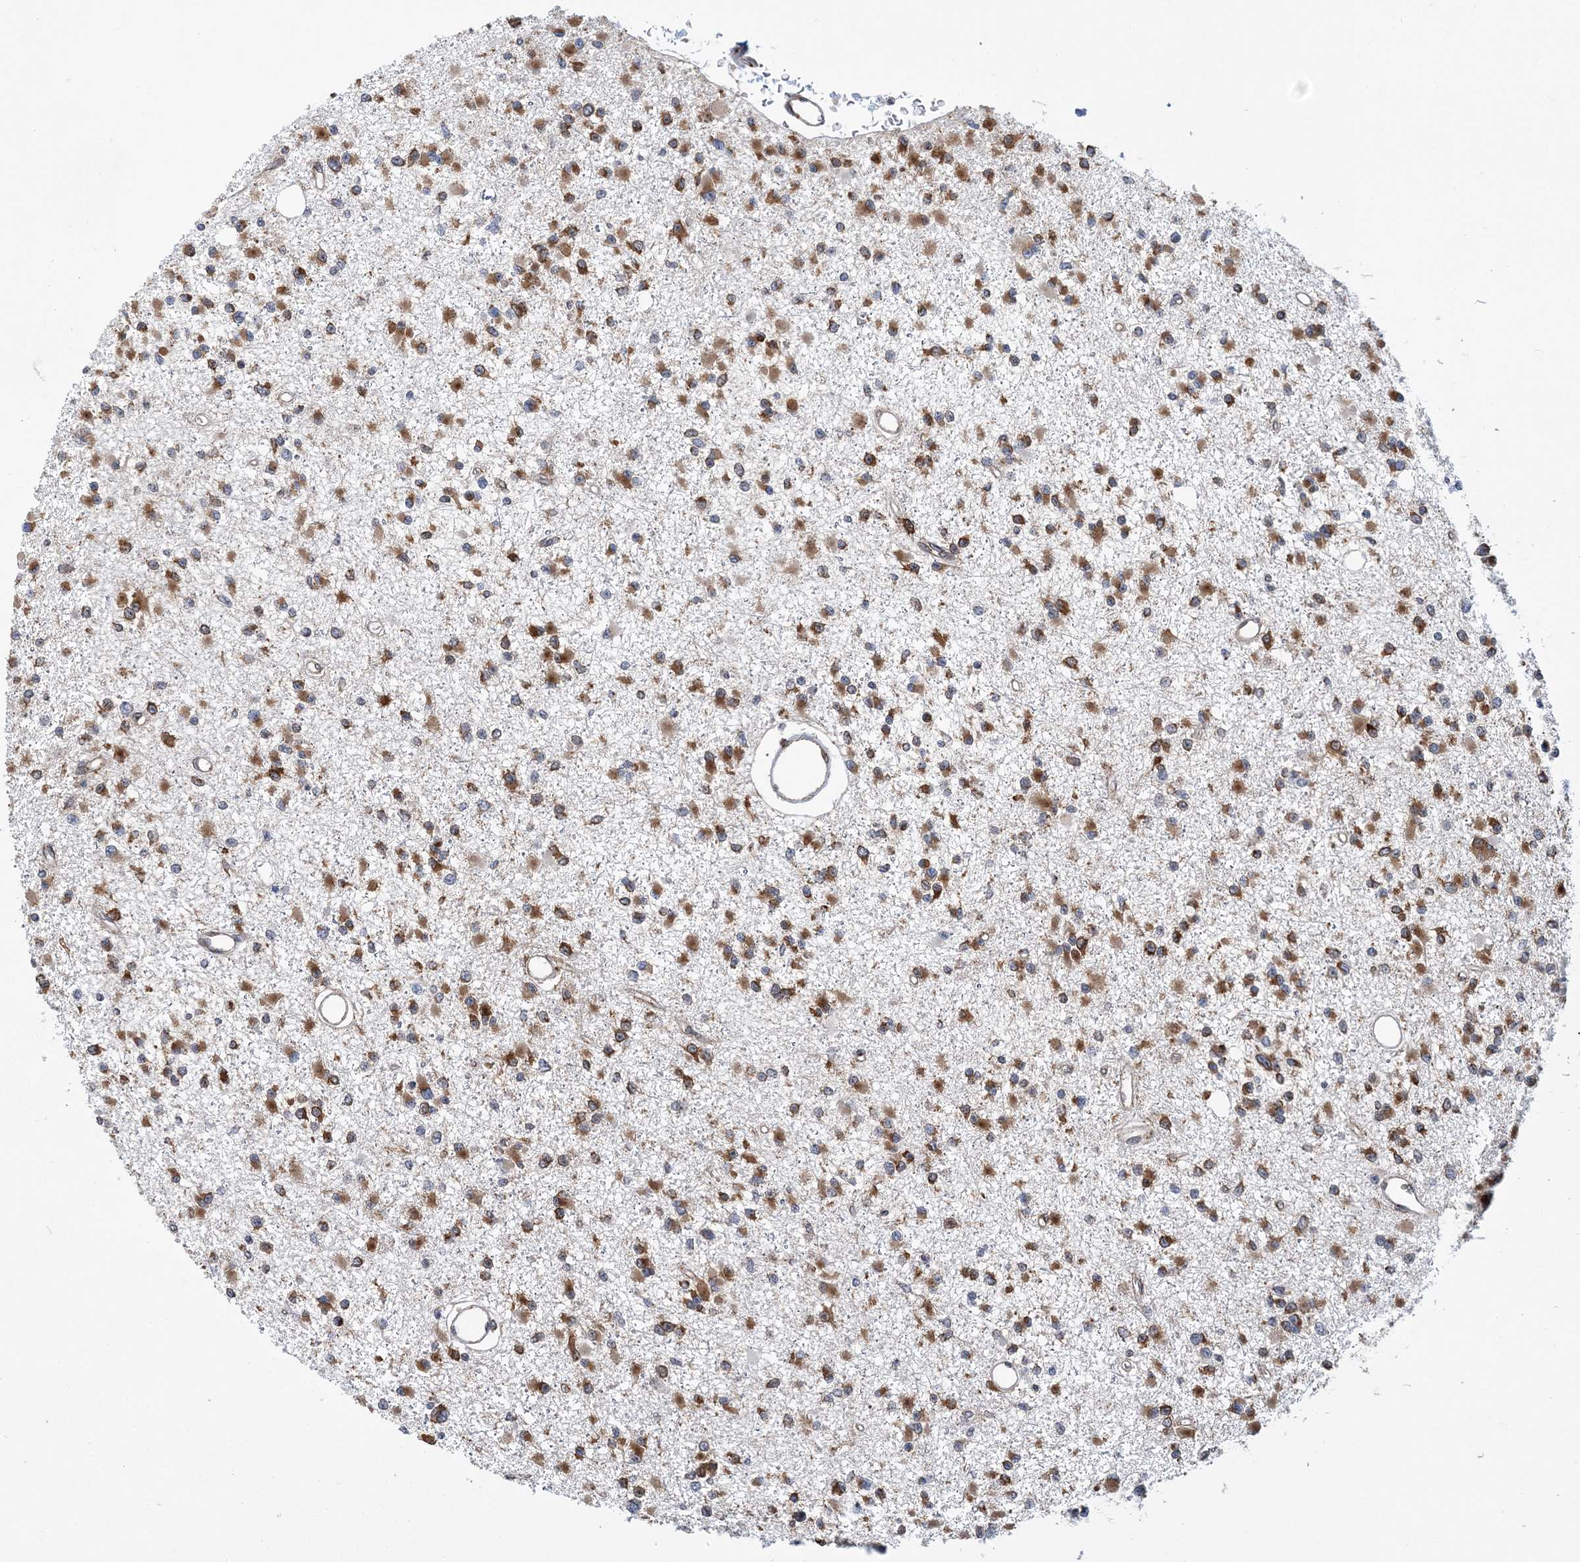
{"staining": {"intensity": "moderate", "quantity": ">75%", "location": "cytoplasmic/membranous"}, "tissue": "glioma", "cell_type": "Tumor cells", "image_type": "cancer", "snomed": [{"axis": "morphology", "description": "Glioma, malignant, Low grade"}, {"axis": "topography", "description": "Brain"}], "caption": "Glioma stained with immunohistochemistry demonstrates moderate cytoplasmic/membranous positivity in about >75% of tumor cells.", "gene": "PHF1", "patient": {"sex": "female", "age": 22}}